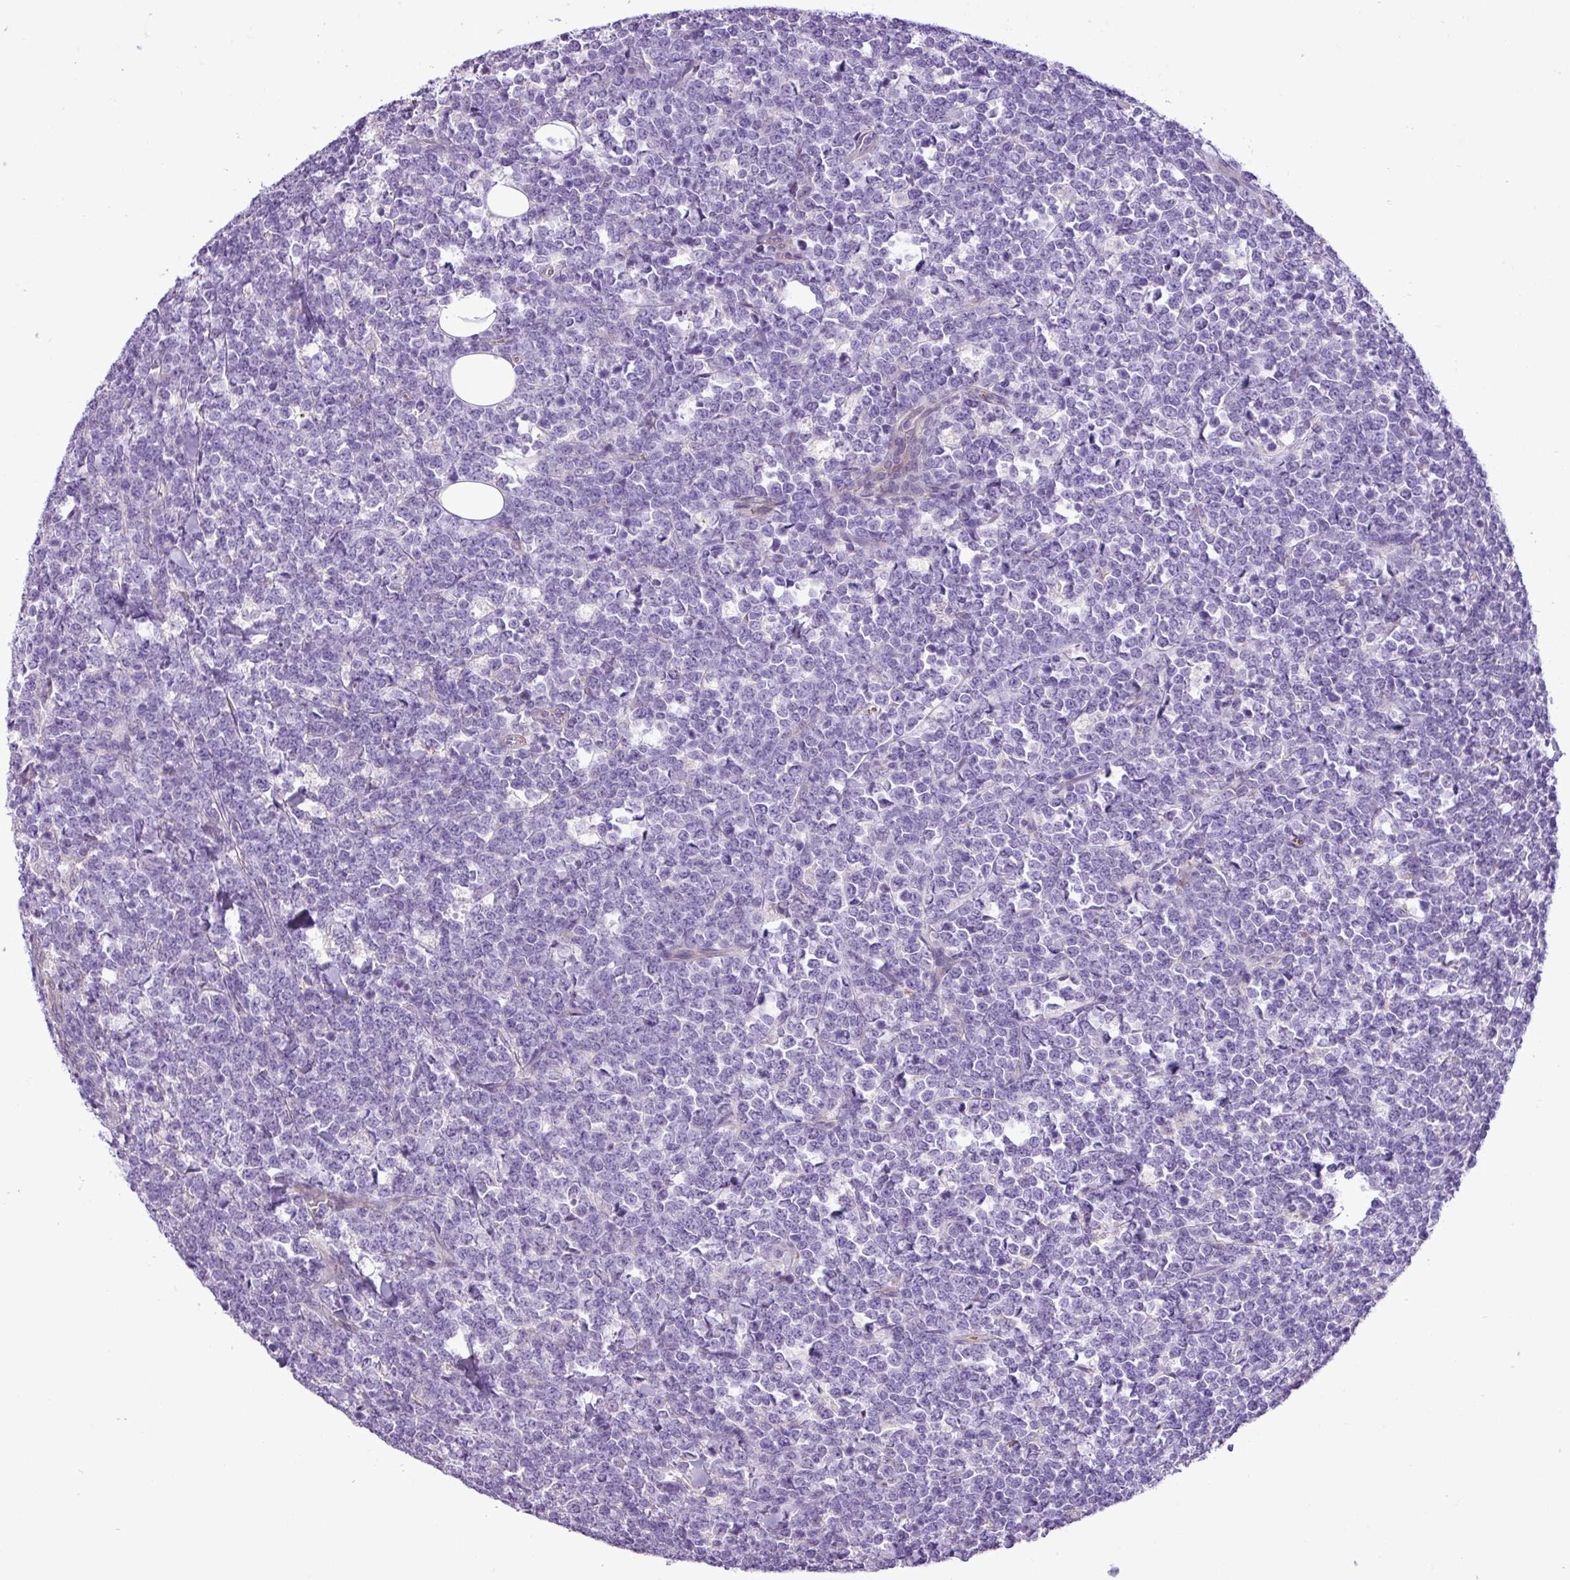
{"staining": {"intensity": "negative", "quantity": "none", "location": "none"}, "tissue": "lymphoma", "cell_type": "Tumor cells", "image_type": "cancer", "snomed": [{"axis": "morphology", "description": "Malignant lymphoma, non-Hodgkin's type, High grade"}, {"axis": "topography", "description": "Small intestine"}, {"axis": "topography", "description": "Colon"}], "caption": "Lymphoma was stained to show a protein in brown. There is no significant staining in tumor cells.", "gene": "C11orf91", "patient": {"sex": "male", "age": 8}}